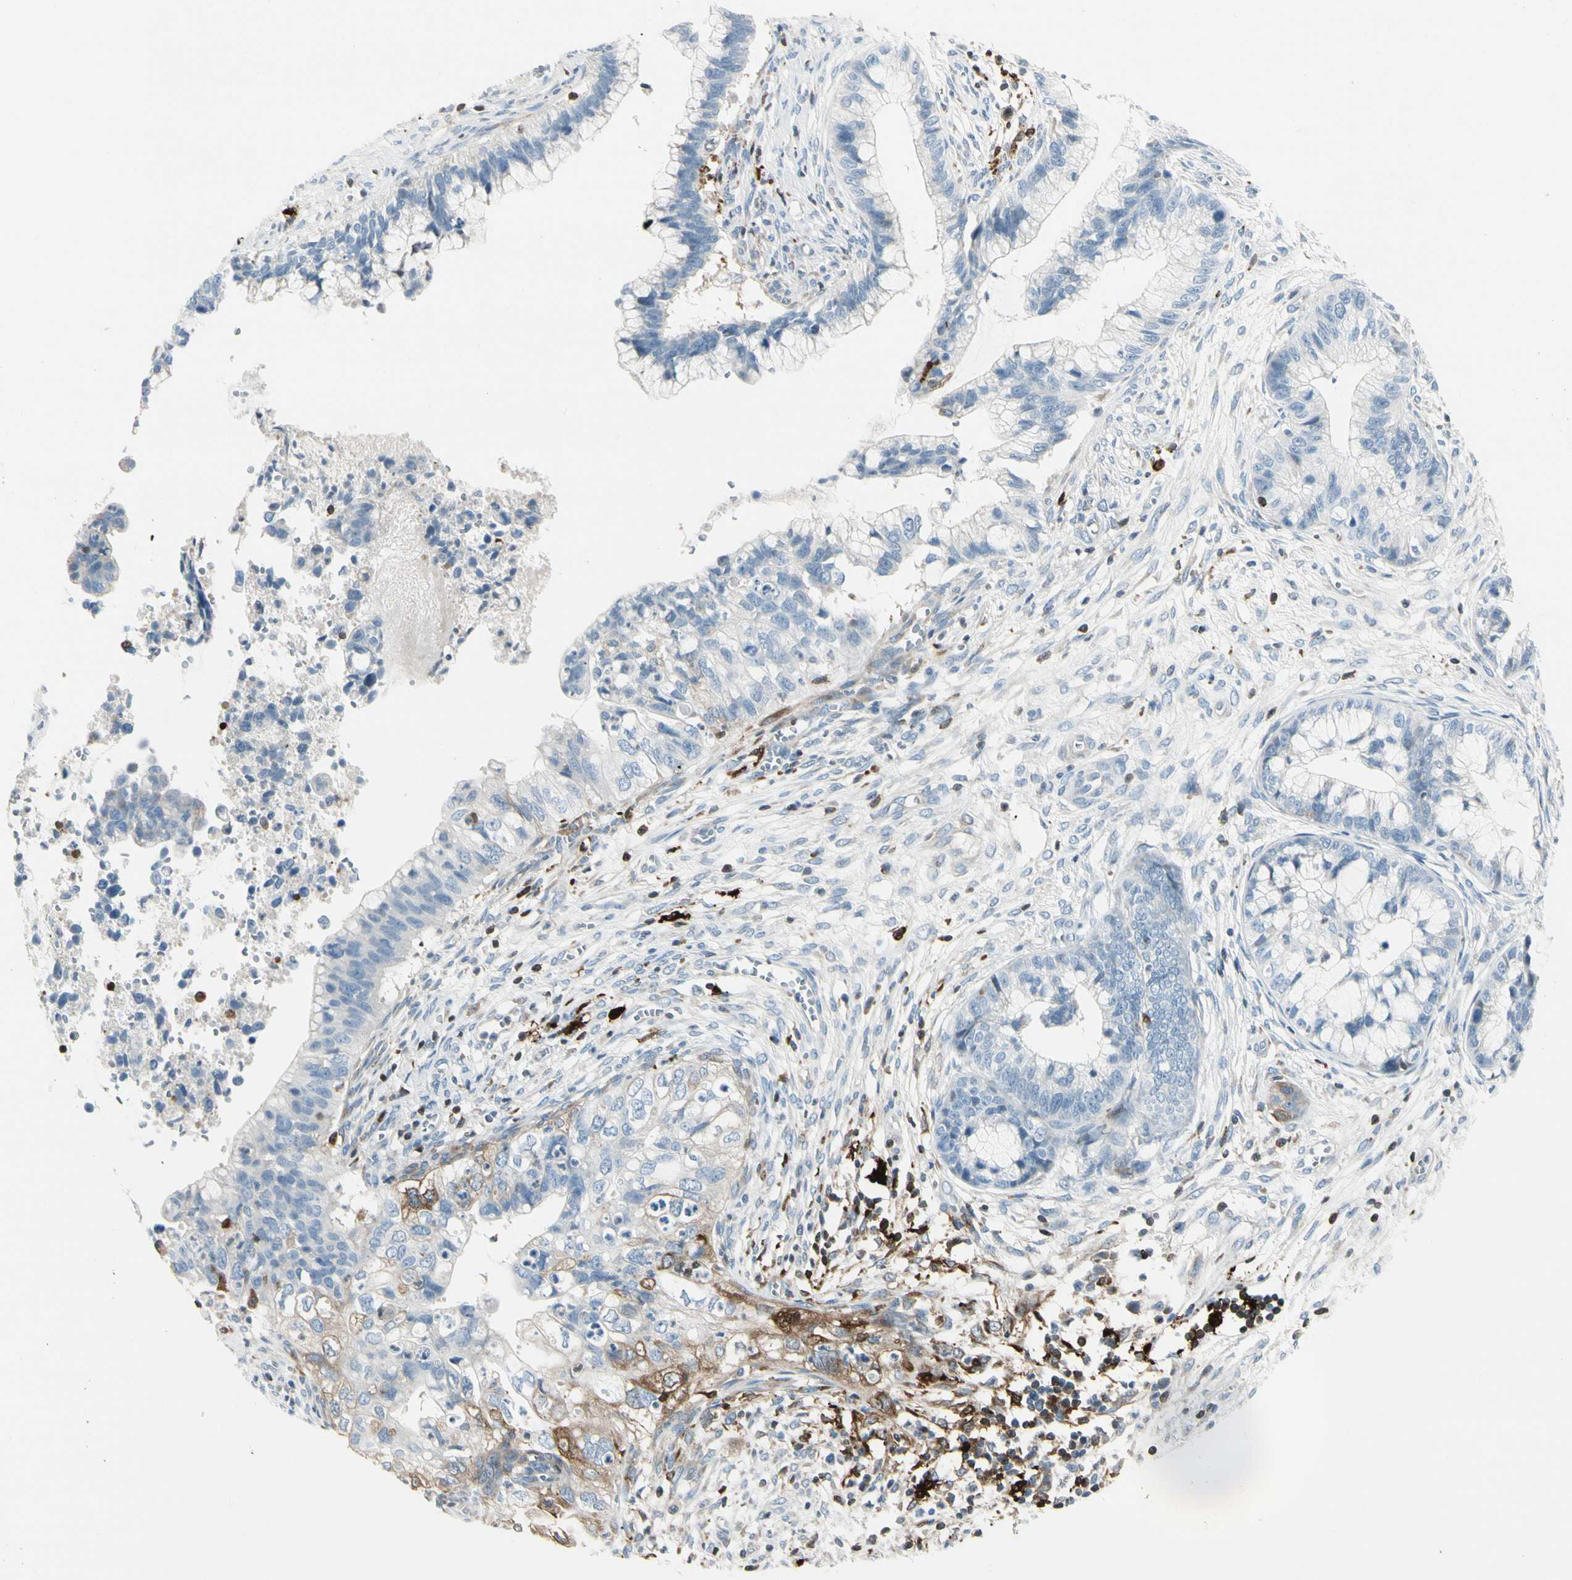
{"staining": {"intensity": "negative", "quantity": "none", "location": "none"}, "tissue": "cervical cancer", "cell_type": "Tumor cells", "image_type": "cancer", "snomed": [{"axis": "morphology", "description": "Adenocarcinoma, NOS"}, {"axis": "topography", "description": "Cervix"}], "caption": "Tumor cells show no significant positivity in adenocarcinoma (cervical).", "gene": "TRAF1", "patient": {"sex": "female", "age": 44}}